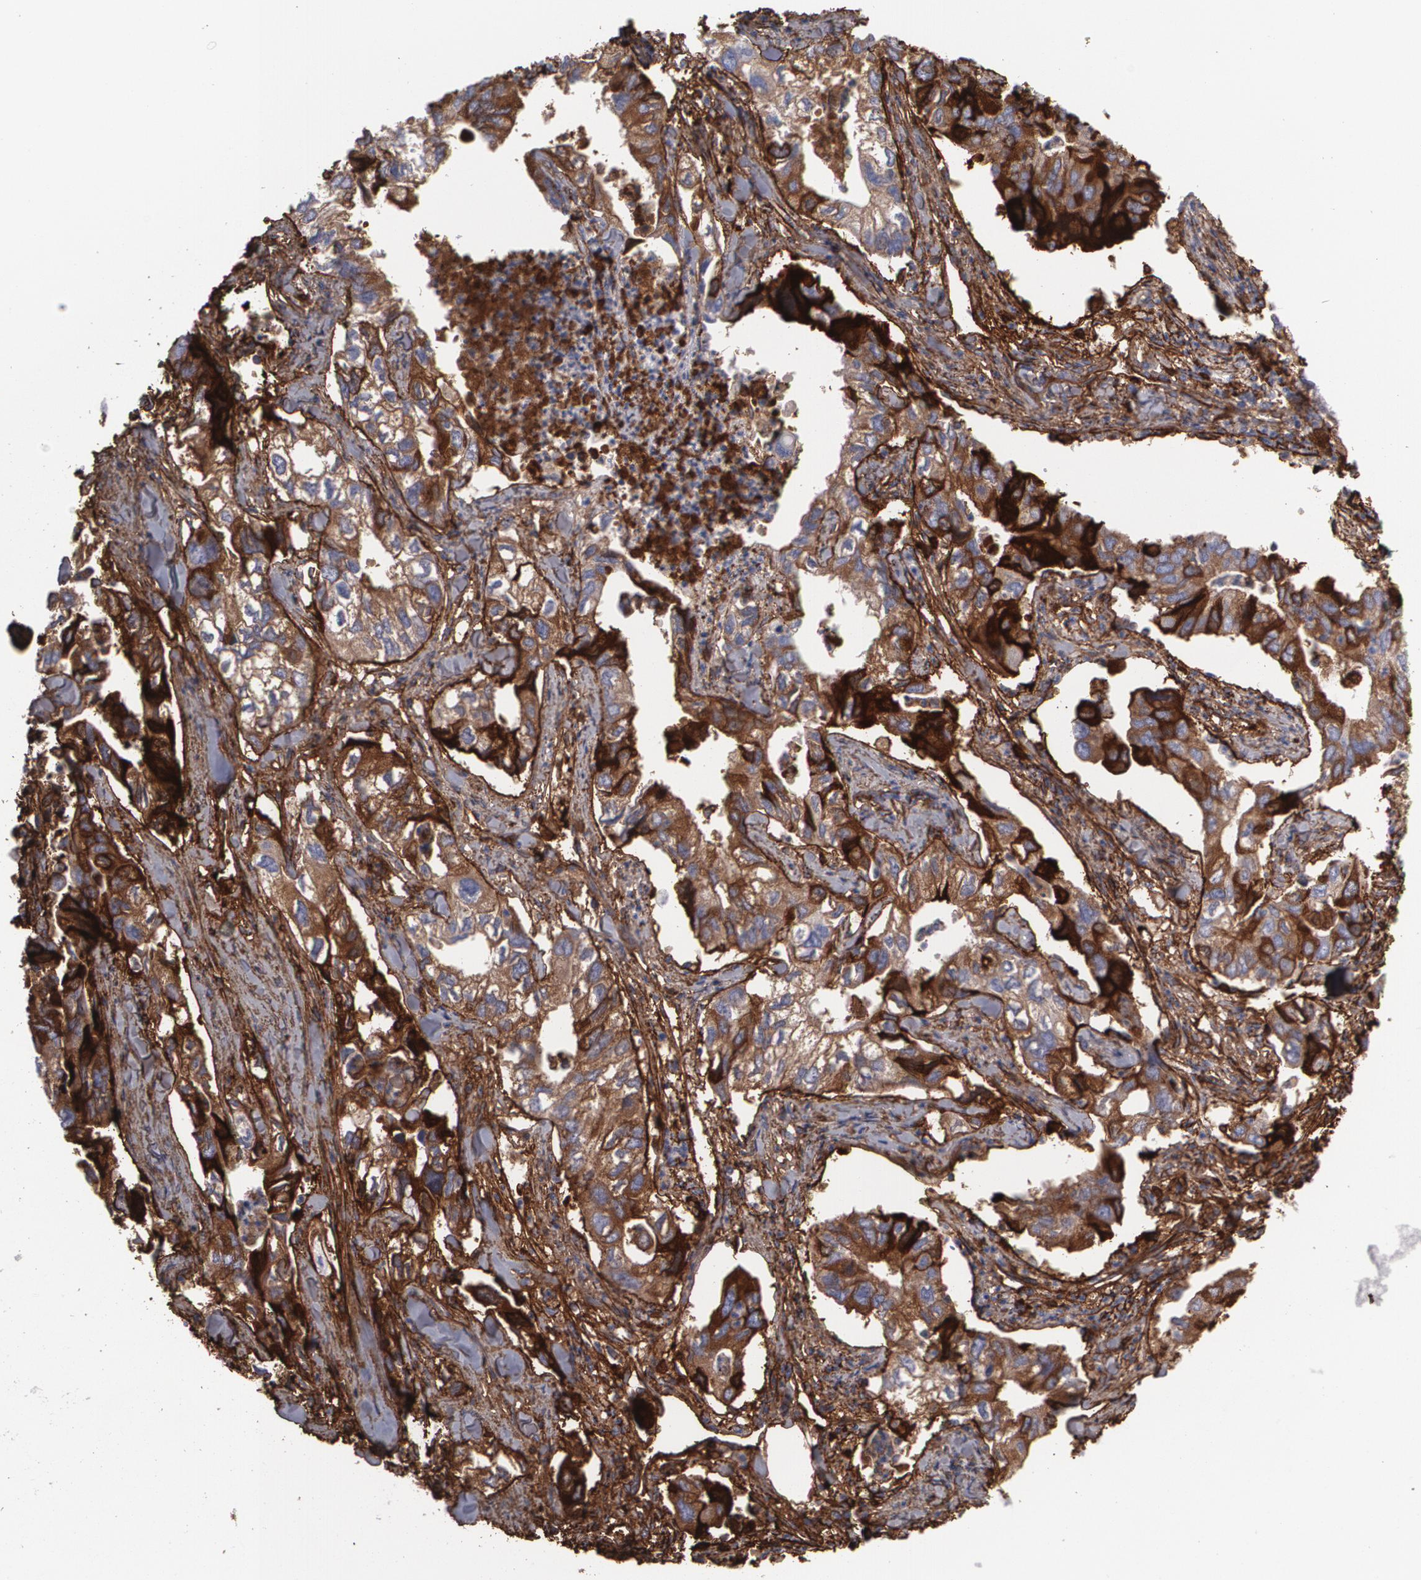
{"staining": {"intensity": "moderate", "quantity": ">75%", "location": "cytoplasmic/membranous"}, "tissue": "lung cancer", "cell_type": "Tumor cells", "image_type": "cancer", "snomed": [{"axis": "morphology", "description": "Adenocarcinoma, NOS"}, {"axis": "topography", "description": "Lung"}], "caption": "Protein positivity by immunohistochemistry exhibits moderate cytoplasmic/membranous positivity in approximately >75% of tumor cells in lung adenocarcinoma.", "gene": "FBLN1", "patient": {"sex": "male", "age": 48}}